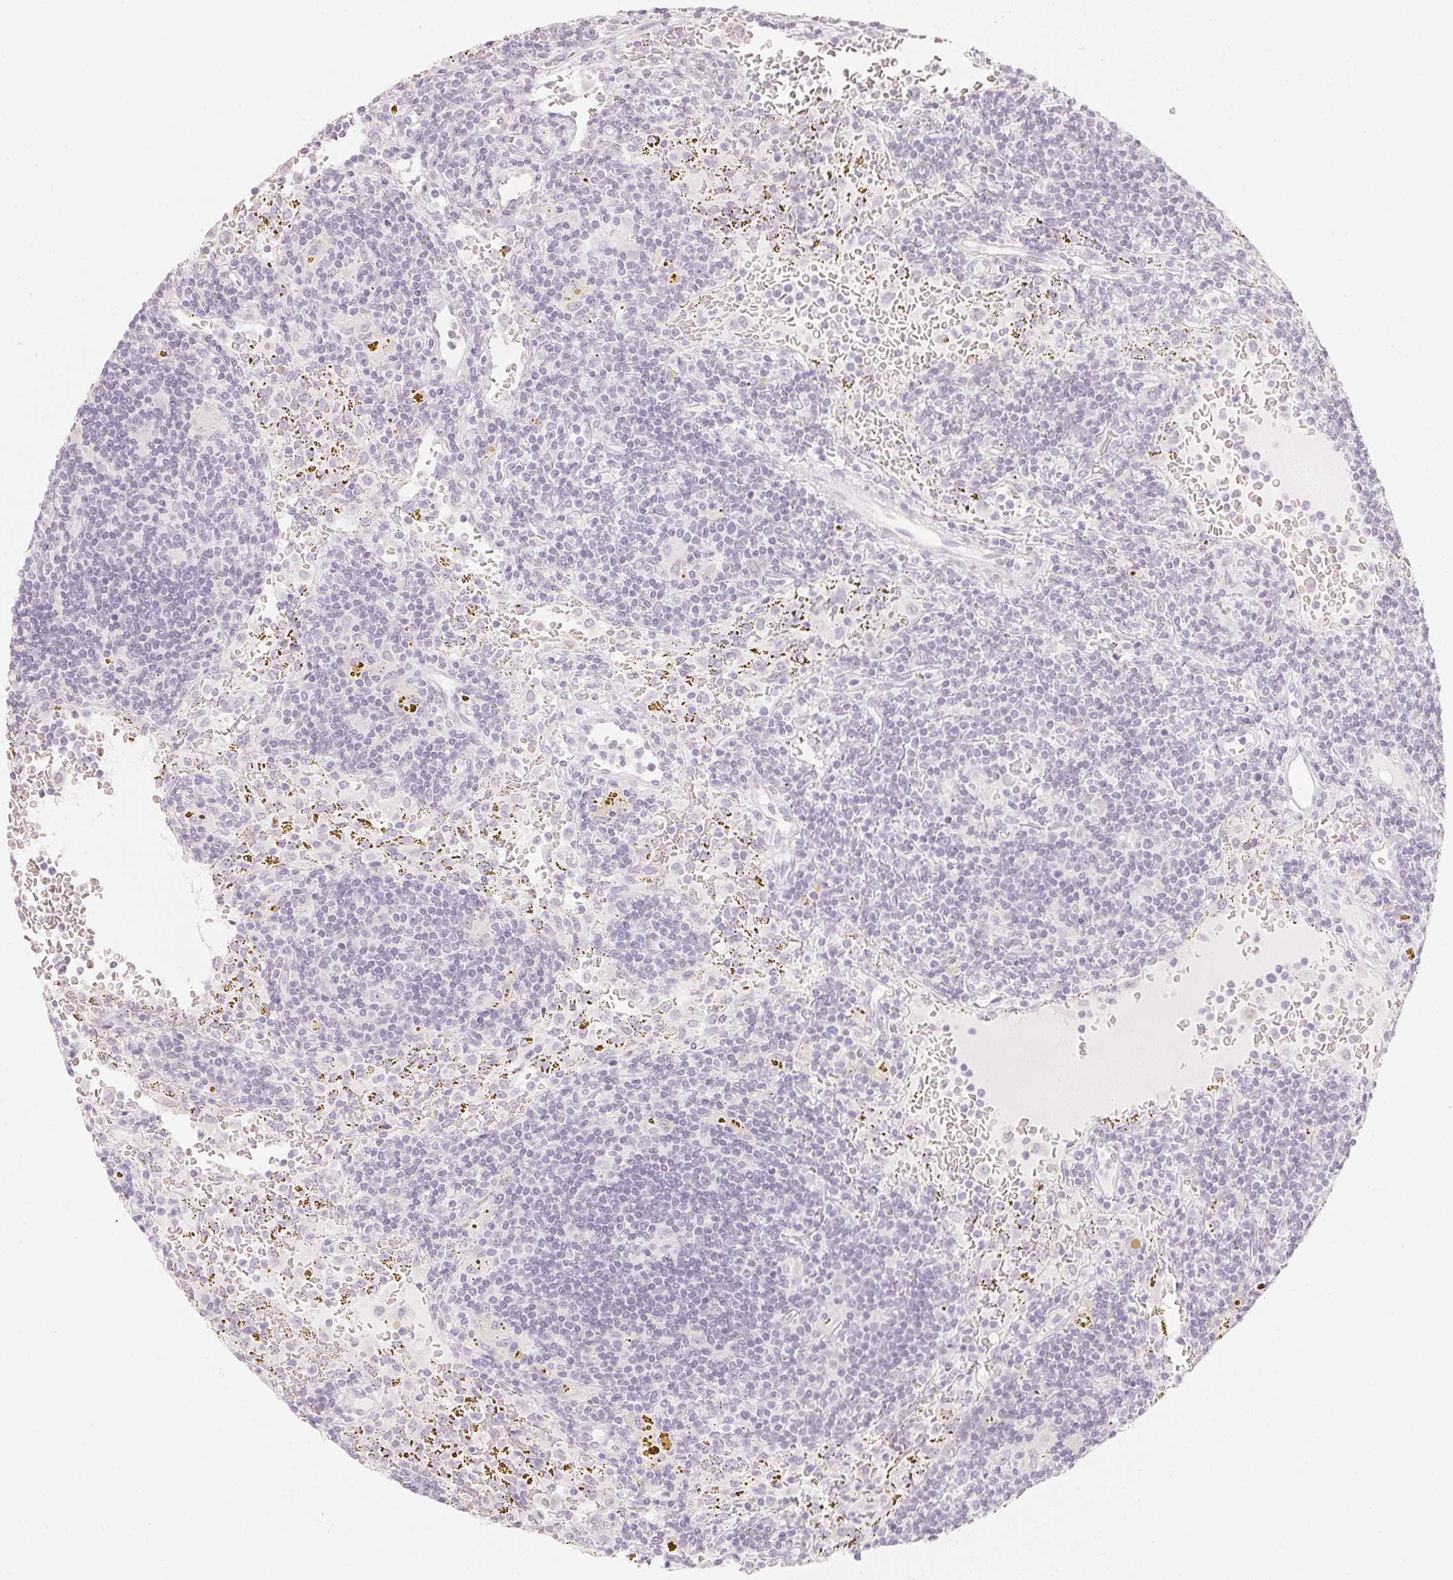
{"staining": {"intensity": "negative", "quantity": "none", "location": "none"}, "tissue": "lymphoma", "cell_type": "Tumor cells", "image_type": "cancer", "snomed": [{"axis": "morphology", "description": "Malignant lymphoma, non-Hodgkin's type, Low grade"}, {"axis": "topography", "description": "Spleen"}], "caption": "Immunohistochemistry of lymphoma demonstrates no positivity in tumor cells. (Stains: DAB (3,3'-diaminobenzidine) immunohistochemistry (IHC) with hematoxylin counter stain, Microscopy: brightfield microscopy at high magnification).", "gene": "SLC22A8", "patient": {"sex": "female", "age": 70}}